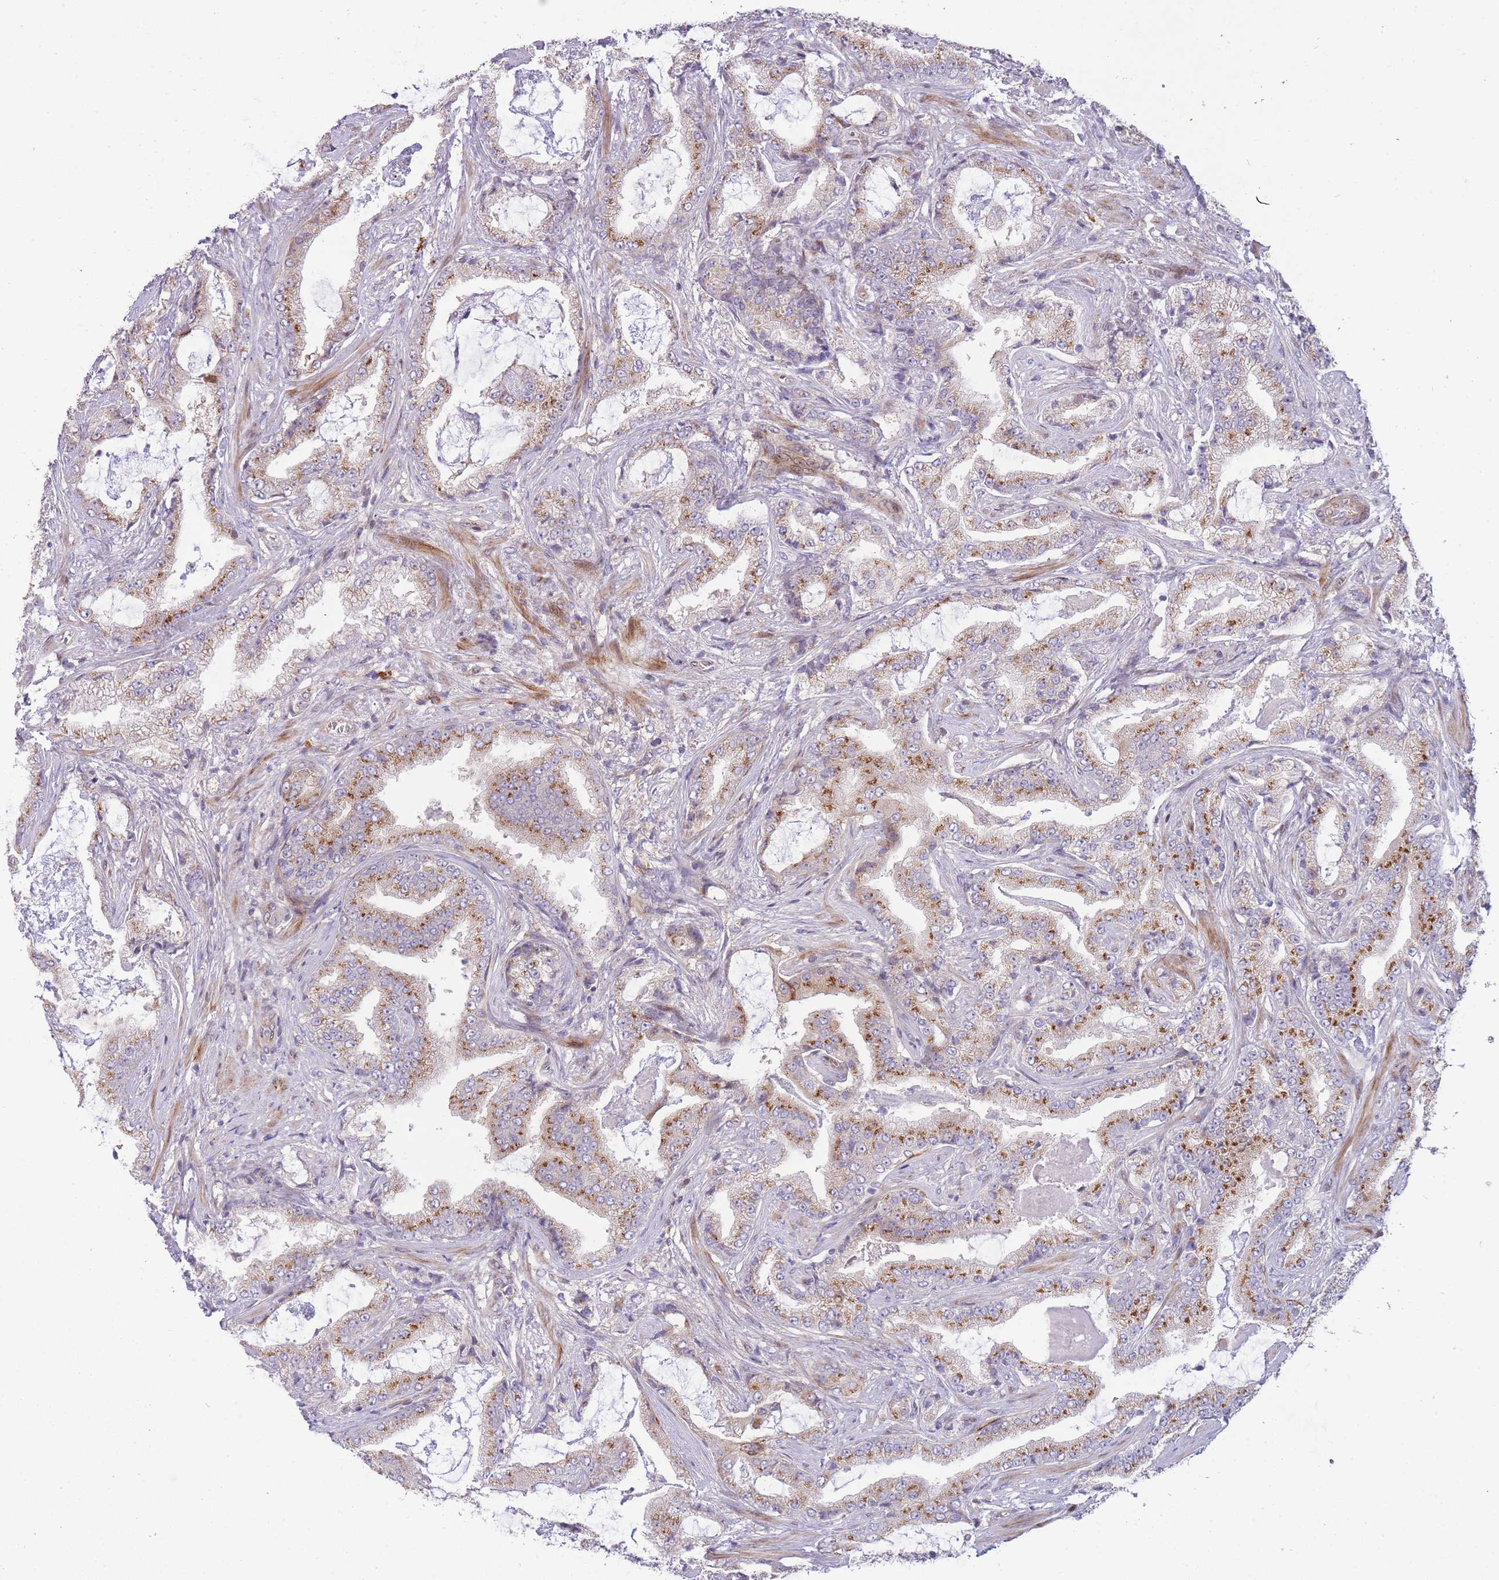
{"staining": {"intensity": "moderate", "quantity": "25%-75%", "location": "cytoplasmic/membranous"}, "tissue": "prostate cancer", "cell_type": "Tumor cells", "image_type": "cancer", "snomed": [{"axis": "morphology", "description": "Adenocarcinoma, High grade"}, {"axis": "topography", "description": "Prostate"}], "caption": "Protein staining demonstrates moderate cytoplasmic/membranous staining in about 25%-75% of tumor cells in prostate cancer (high-grade adenocarcinoma).", "gene": "ATP5MC2", "patient": {"sex": "male", "age": 68}}